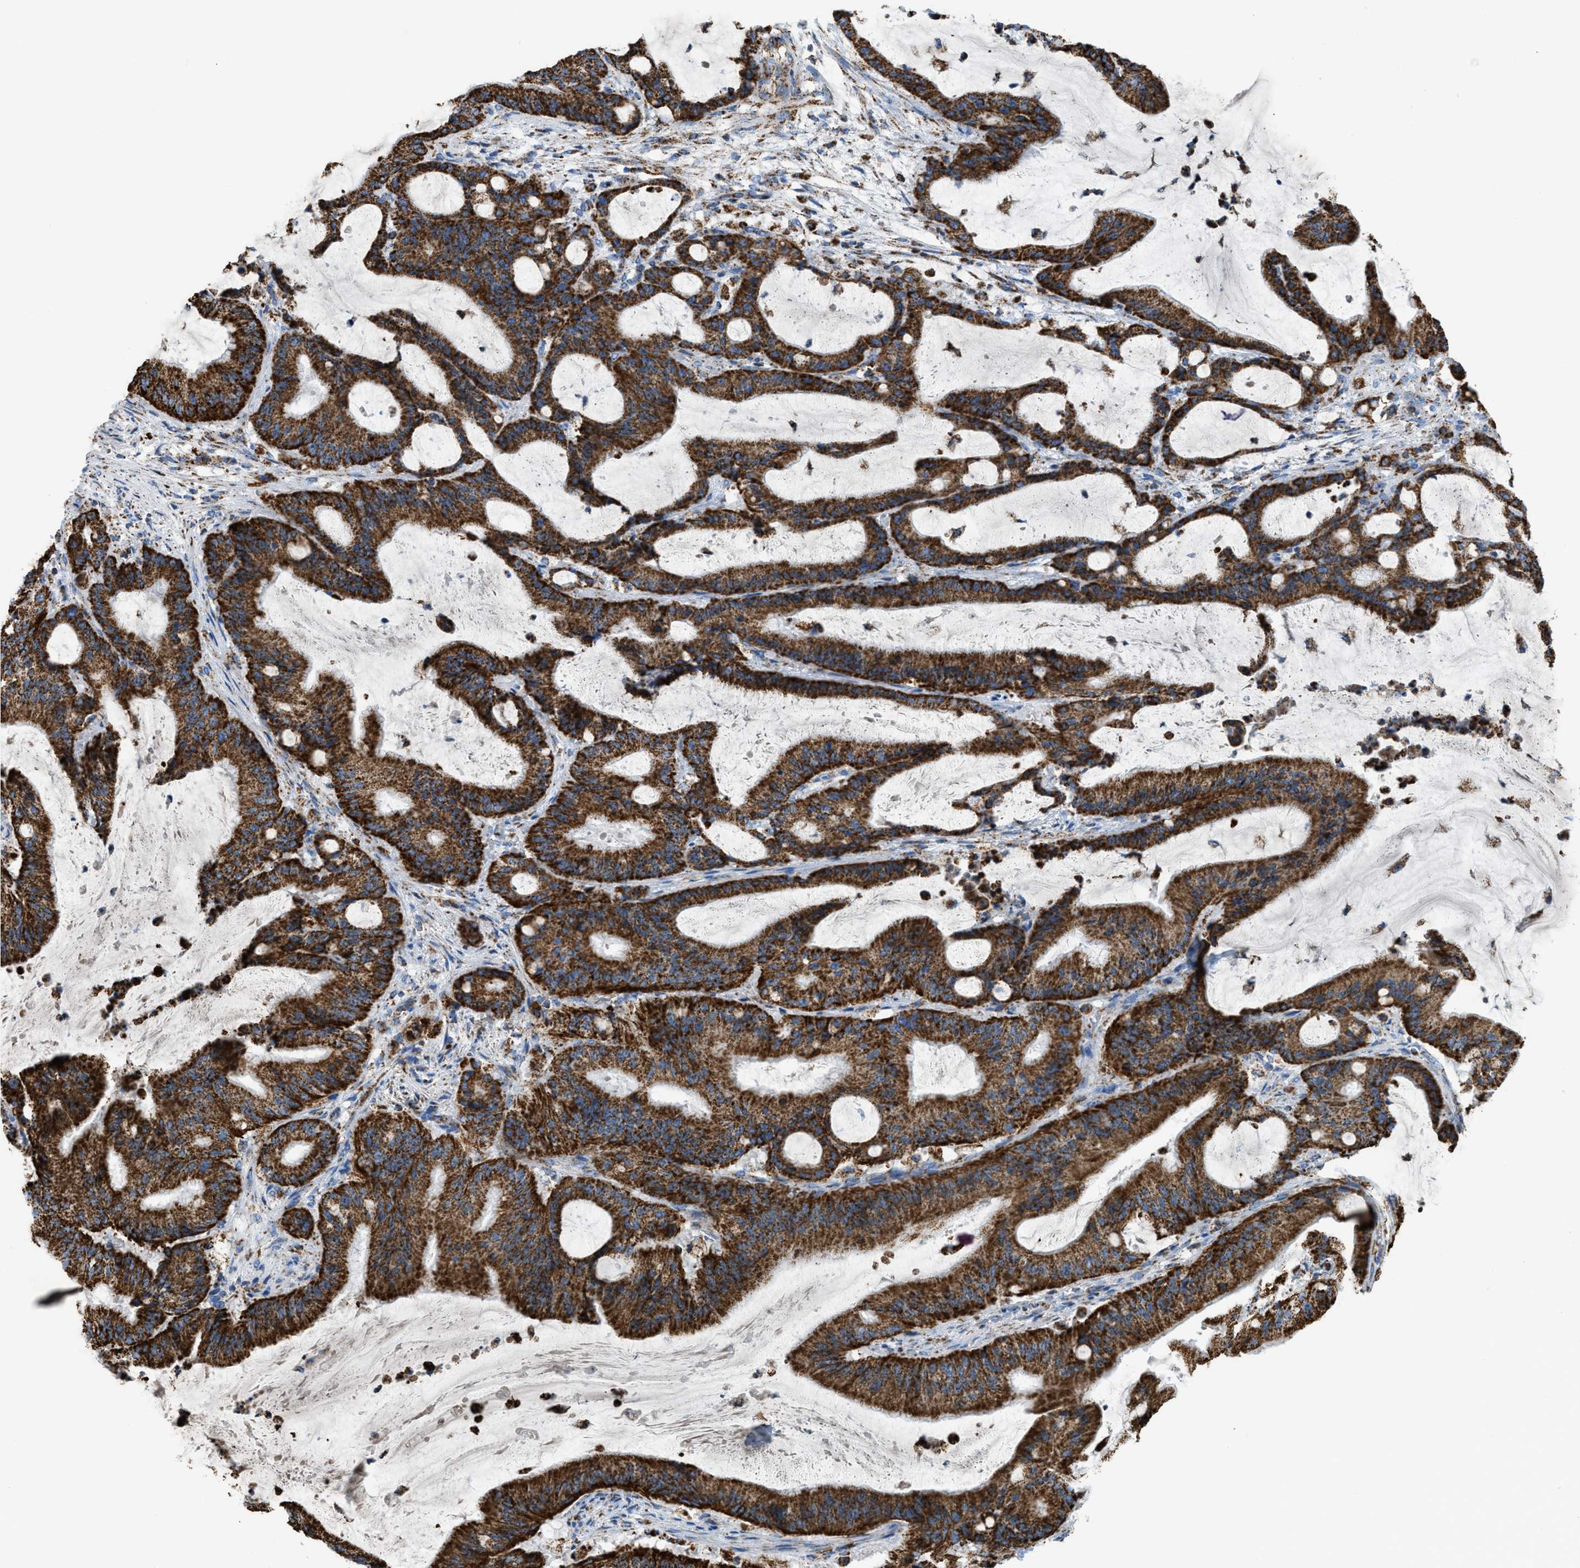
{"staining": {"intensity": "strong", "quantity": ">75%", "location": "cytoplasmic/membranous"}, "tissue": "liver cancer", "cell_type": "Tumor cells", "image_type": "cancer", "snomed": [{"axis": "morphology", "description": "Normal tissue, NOS"}, {"axis": "morphology", "description": "Cholangiocarcinoma"}, {"axis": "topography", "description": "Liver"}, {"axis": "topography", "description": "Peripheral nerve tissue"}], "caption": "High-power microscopy captured an immunohistochemistry (IHC) photomicrograph of liver cancer (cholangiocarcinoma), revealing strong cytoplasmic/membranous expression in about >75% of tumor cells.", "gene": "ETFB", "patient": {"sex": "female", "age": 73}}